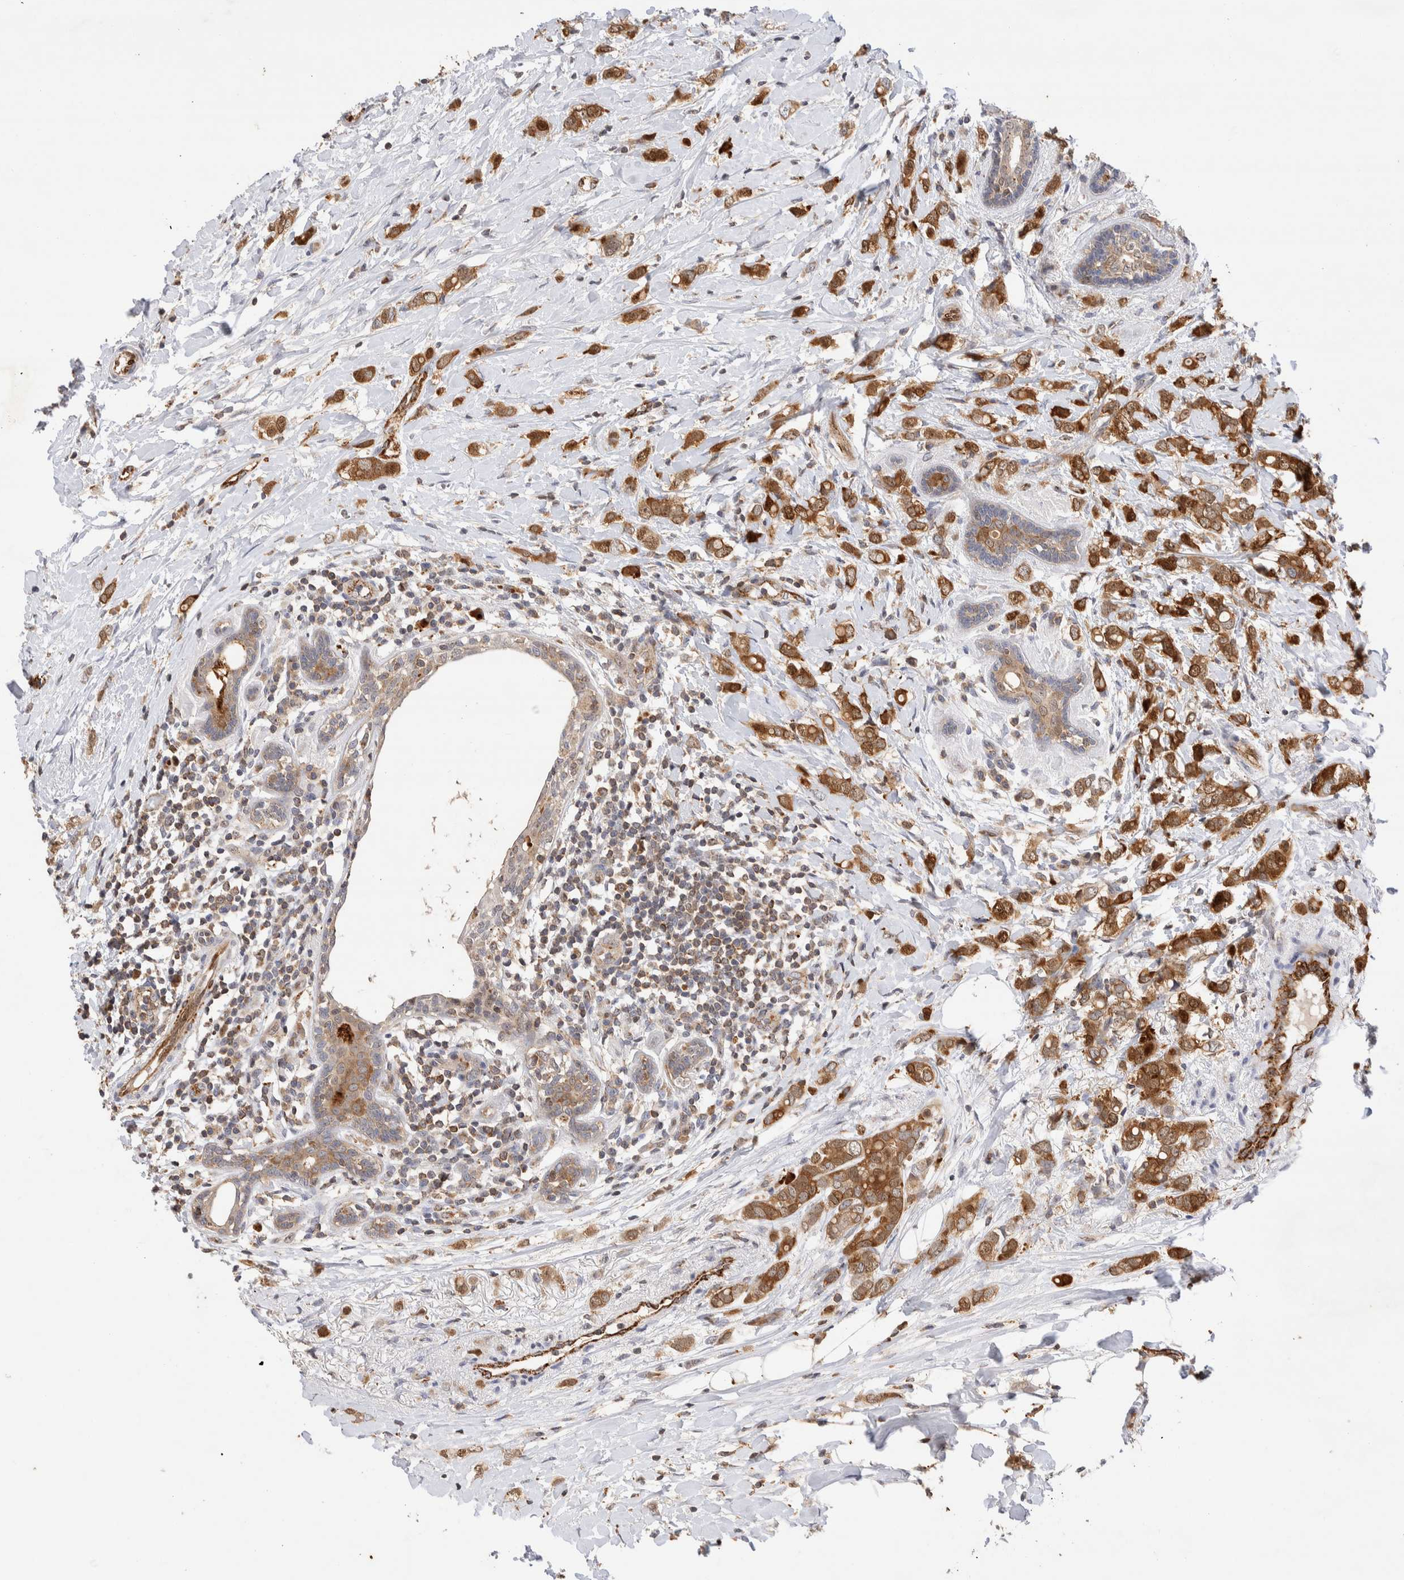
{"staining": {"intensity": "strong", "quantity": ">75%", "location": "cytoplasmic/membranous"}, "tissue": "breast cancer", "cell_type": "Tumor cells", "image_type": "cancer", "snomed": [{"axis": "morphology", "description": "Normal tissue, NOS"}, {"axis": "morphology", "description": "Lobular carcinoma"}, {"axis": "topography", "description": "Breast"}], "caption": "Human breast cancer stained with a protein marker exhibits strong staining in tumor cells.", "gene": "NSMAF", "patient": {"sex": "female", "age": 47}}